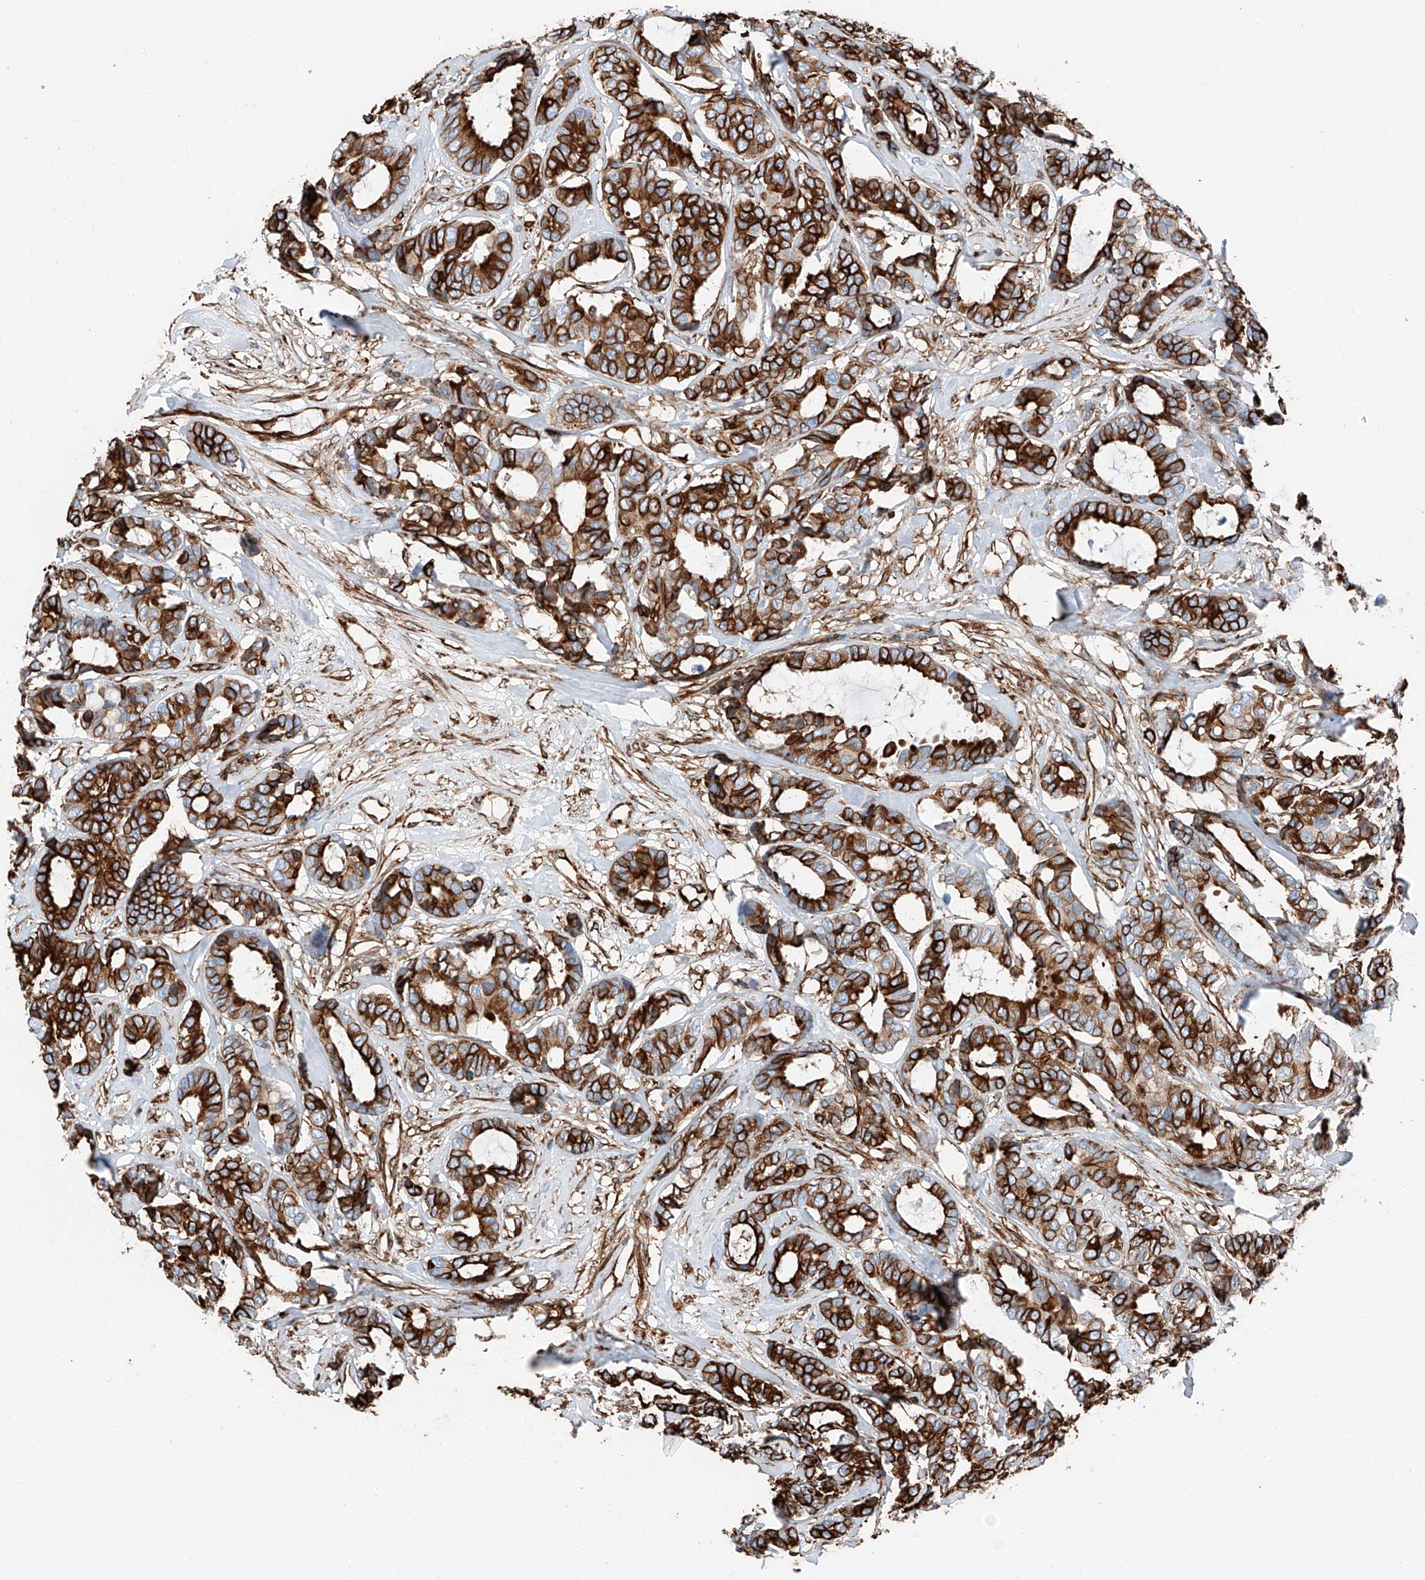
{"staining": {"intensity": "strong", "quantity": ">75%", "location": "cytoplasmic/membranous"}, "tissue": "breast cancer", "cell_type": "Tumor cells", "image_type": "cancer", "snomed": [{"axis": "morphology", "description": "Duct carcinoma"}, {"axis": "topography", "description": "Breast"}], "caption": "About >75% of tumor cells in human breast cancer (invasive ductal carcinoma) reveal strong cytoplasmic/membranous protein expression as visualized by brown immunohistochemical staining.", "gene": "ZNF804A", "patient": {"sex": "female", "age": 87}}